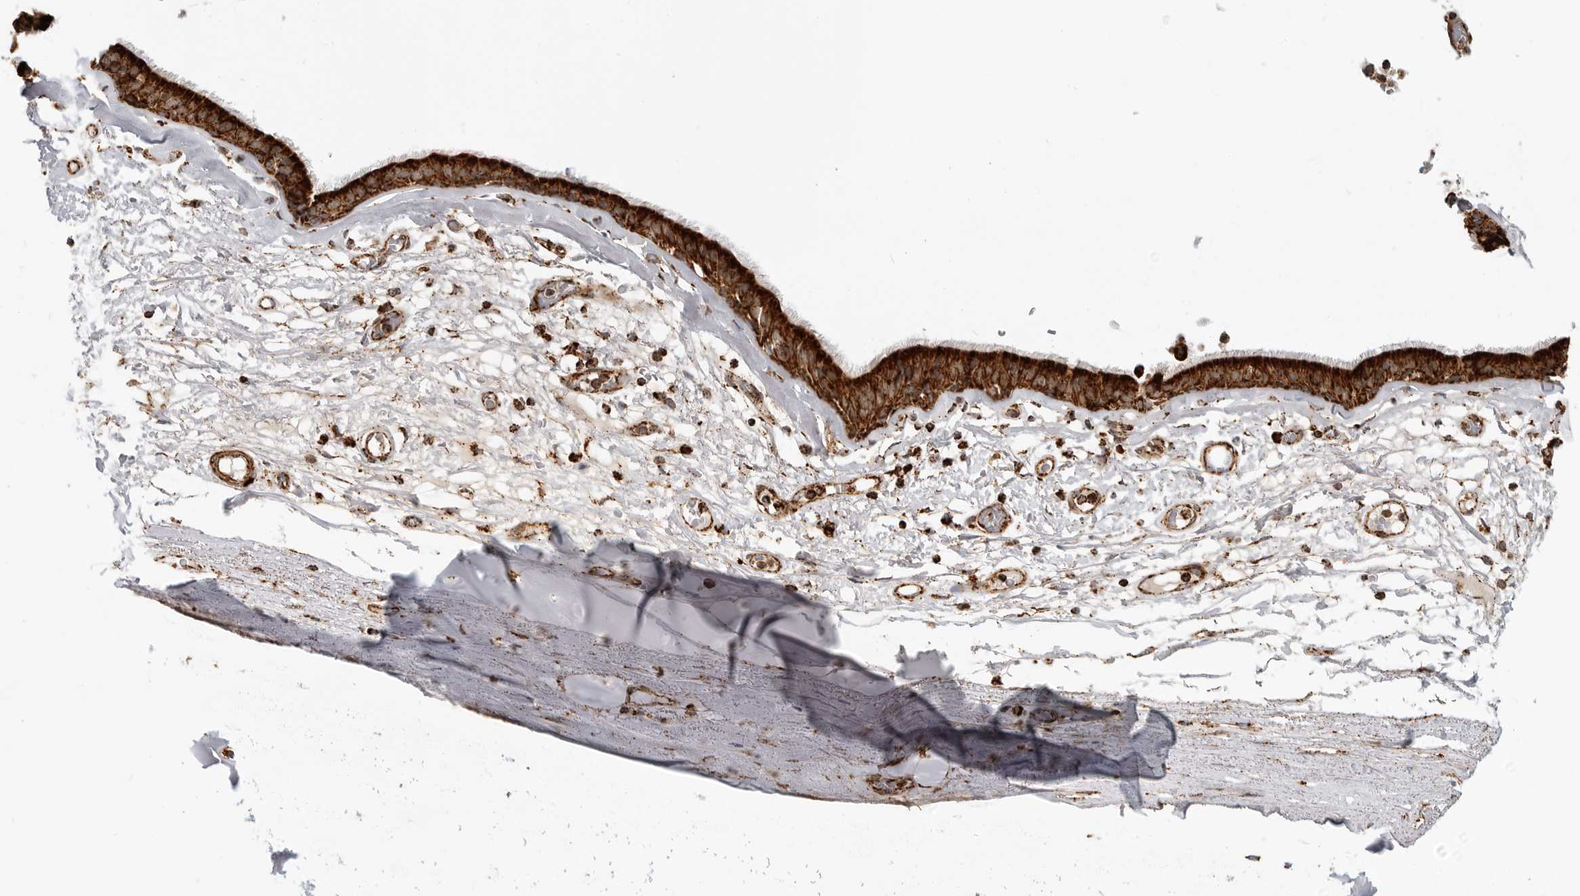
{"staining": {"intensity": "moderate", "quantity": ">75%", "location": "cytoplasmic/membranous"}, "tissue": "adipose tissue", "cell_type": "Adipocytes", "image_type": "normal", "snomed": [{"axis": "morphology", "description": "Normal tissue, NOS"}, {"axis": "topography", "description": "Cartilage tissue"}], "caption": "IHC of normal adipose tissue shows medium levels of moderate cytoplasmic/membranous positivity in about >75% of adipocytes. (Brightfield microscopy of DAB IHC at high magnification).", "gene": "BMP2K", "patient": {"sex": "female", "age": 63}}